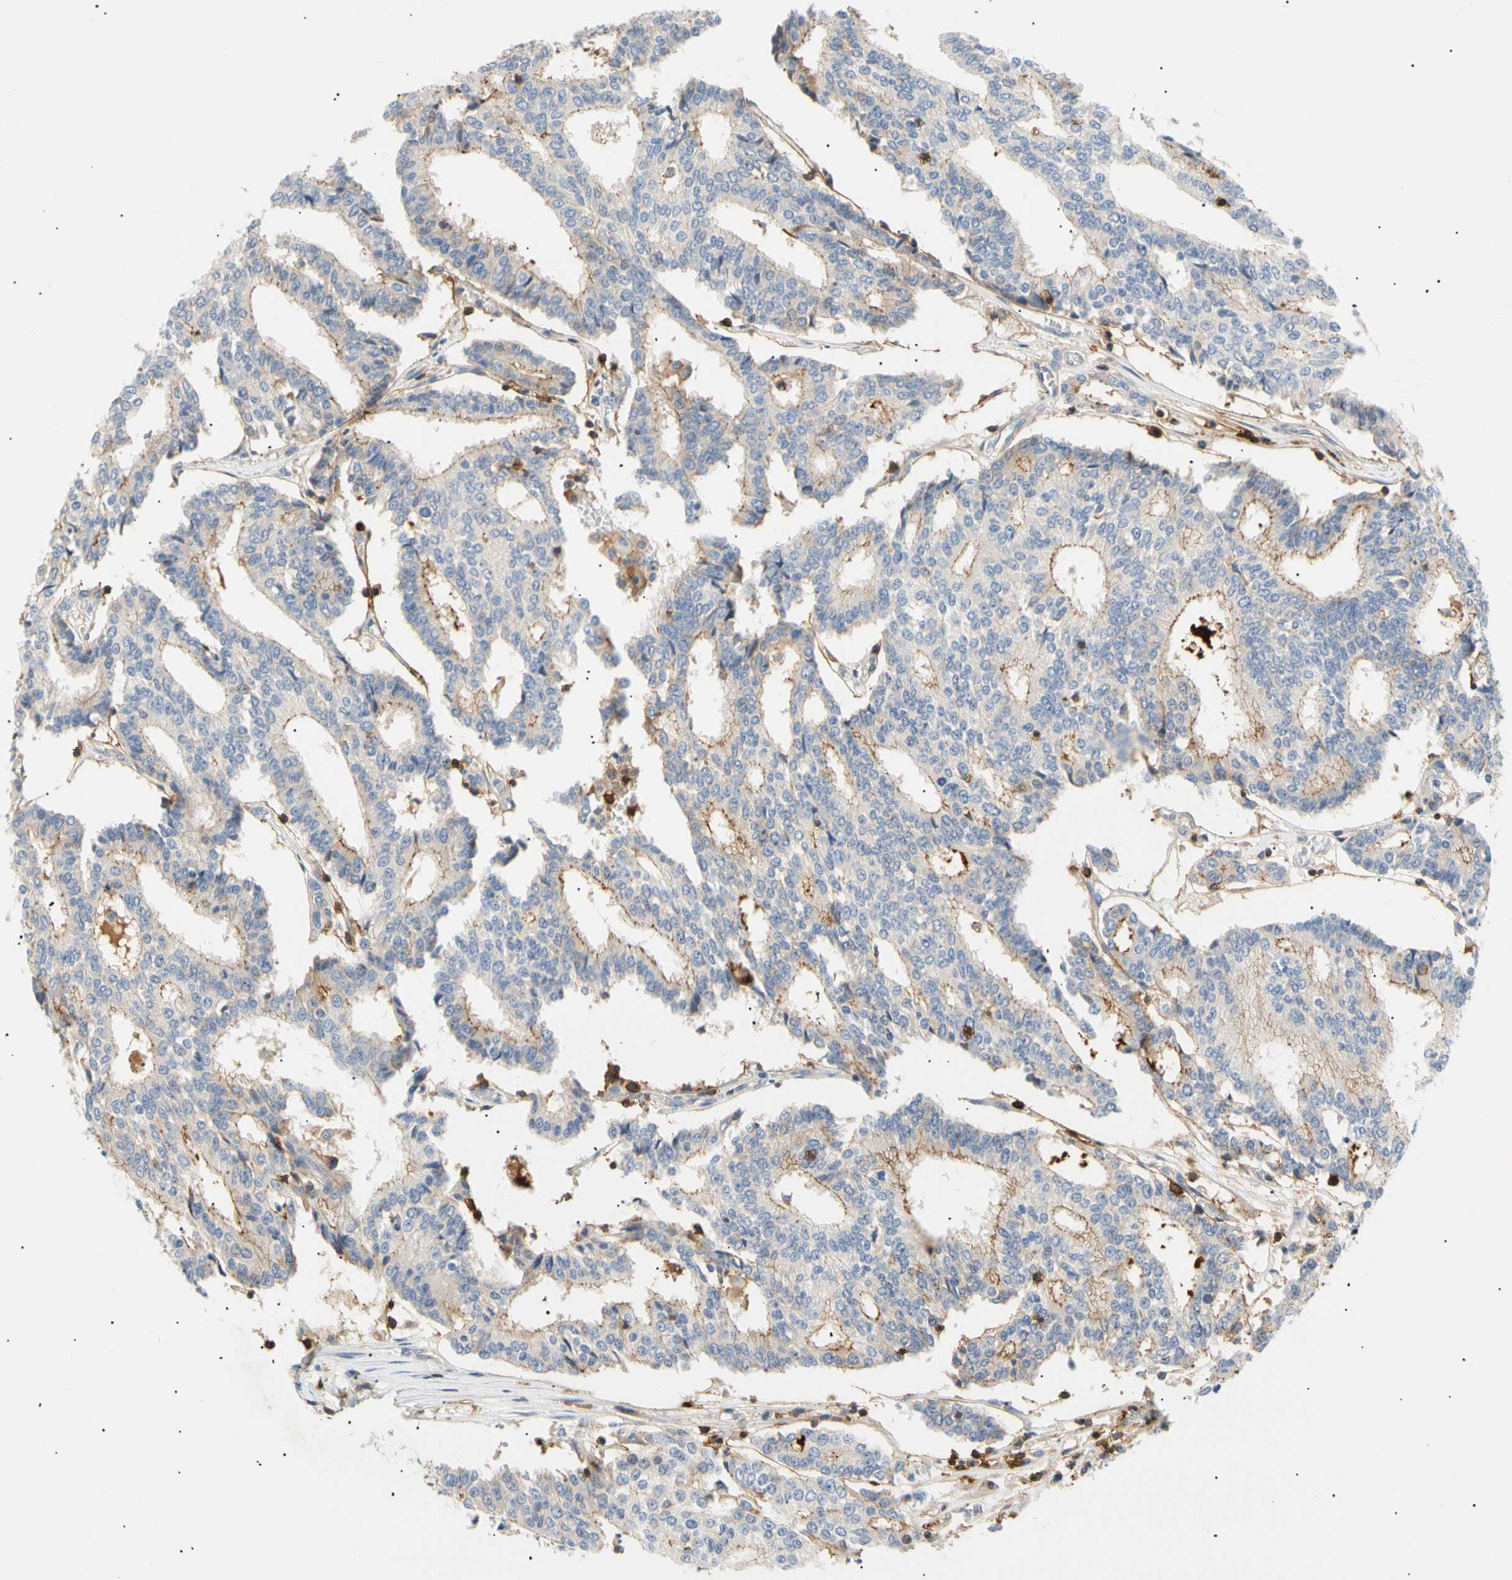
{"staining": {"intensity": "moderate", "quantity": "25%-75%", "location": "cytoplasmic/membranous"}, "tissue": "prostate cancer", "cell_type": "Tumor cells", "image_type": "cancer", "snomed": [{"axis": "morphology", "description": "Adenocarcinoma, High grade"}, {"axis": "topography", "description": "Prostate"}], "caption": "A photomicrograph showing moderate cytoplasmic/membranous positivity in approximately 25%-75% of tumor cells in prostate cancer (adenocarcinoma (high-grade)), as visualized by brown immunohistochemical staining.", "gene": "TNFRSF18", "patient": {"sex": "male", "age": 55}}